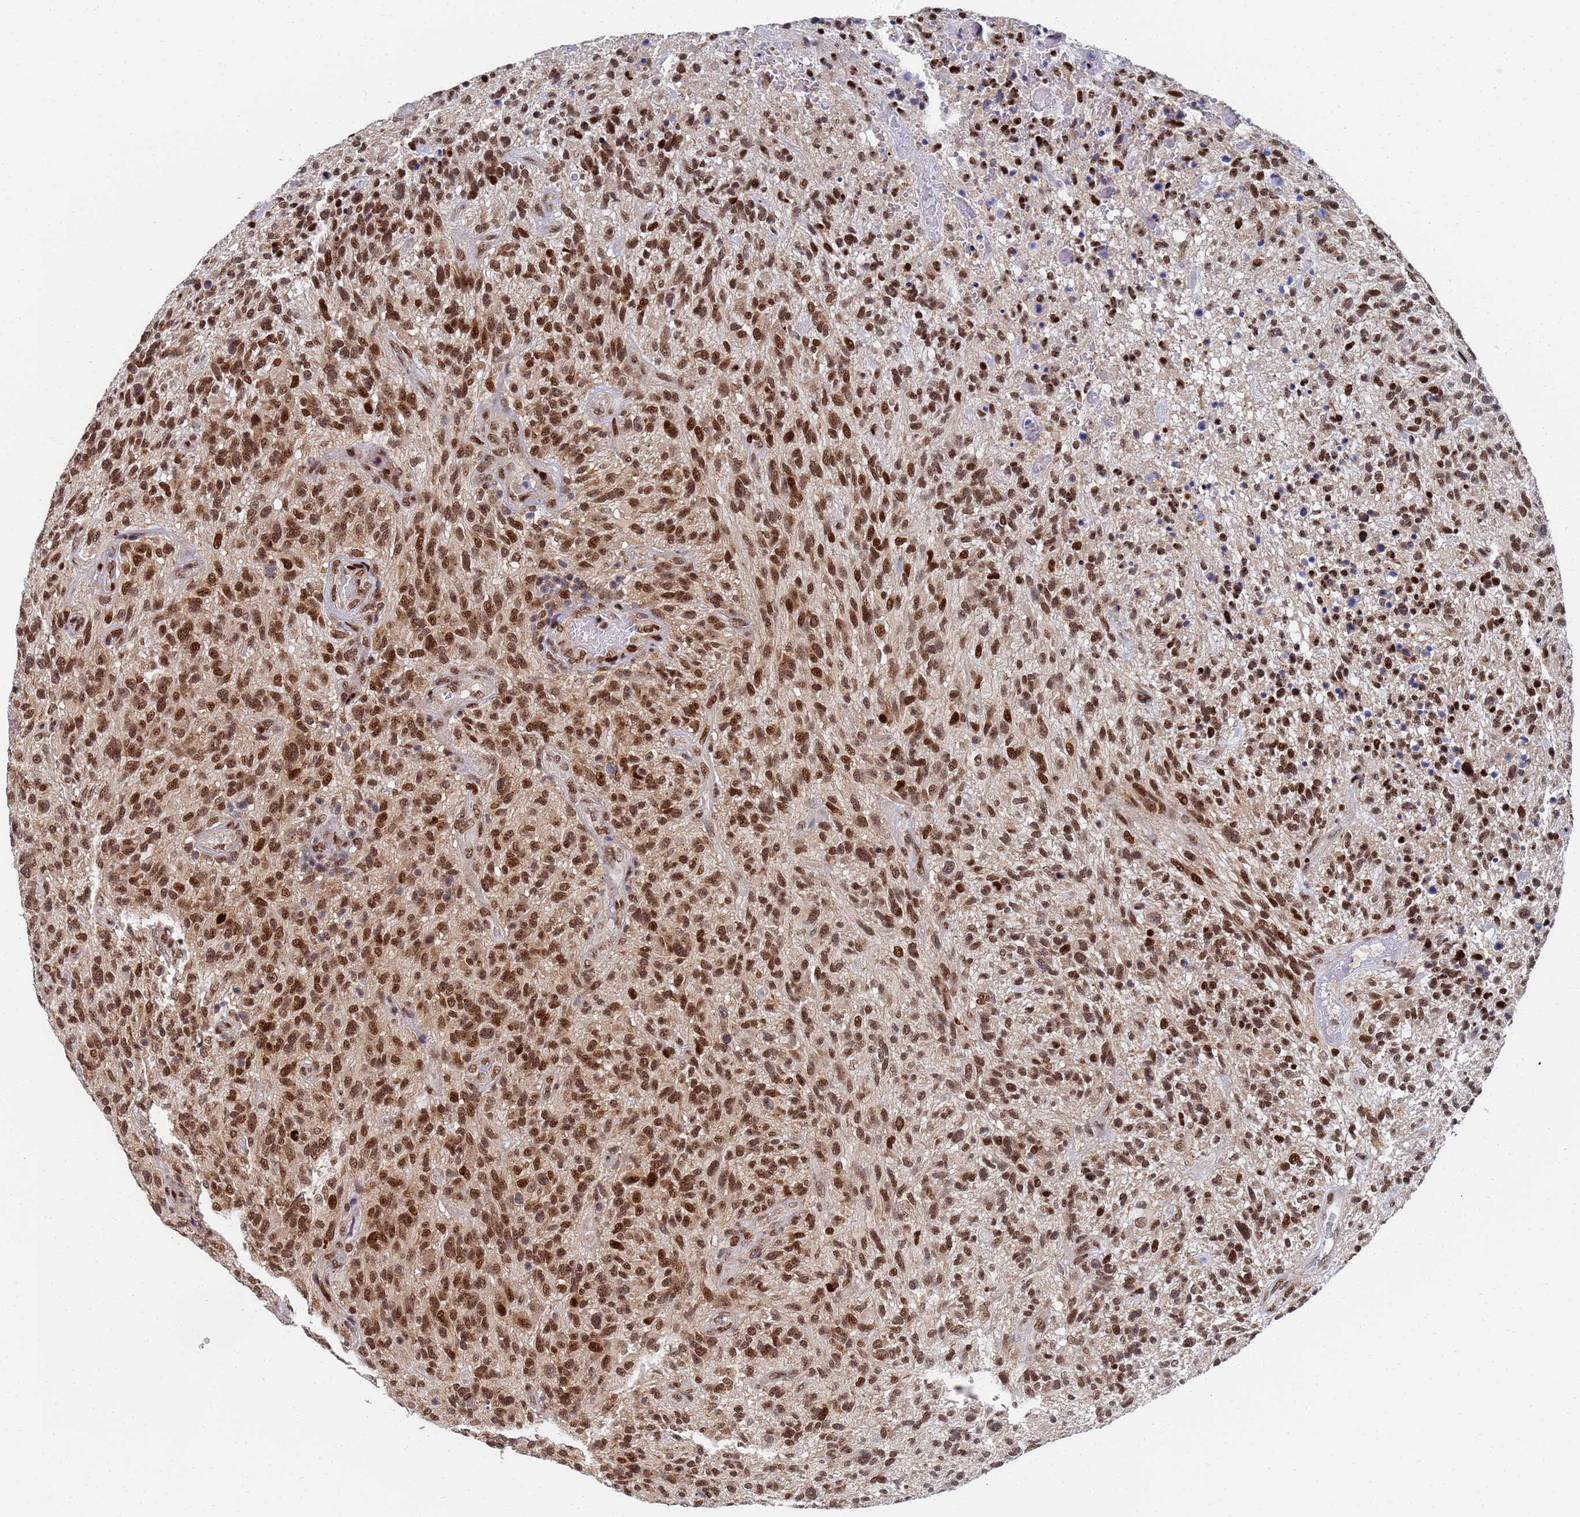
{"staining": {"intensity": "strong", "quantity": ">75%", "location": "nuclear"}, "tissue": "glioma", "cell_type": "Tumor cells", "image_type": "cancer", "snomed": [{"axis": "morphology", "description": "Glioma, malignant, High grade"}, {"axis": "topography", "description": "Brain"}], "caption": "There is high levels of strong nuclear positivity in tumor cells of glioma, as demonstrated by immunohistochemical staining (brown color).", "gene": "AP5Z1", "patient": {"sex": "male", "age": 47}}